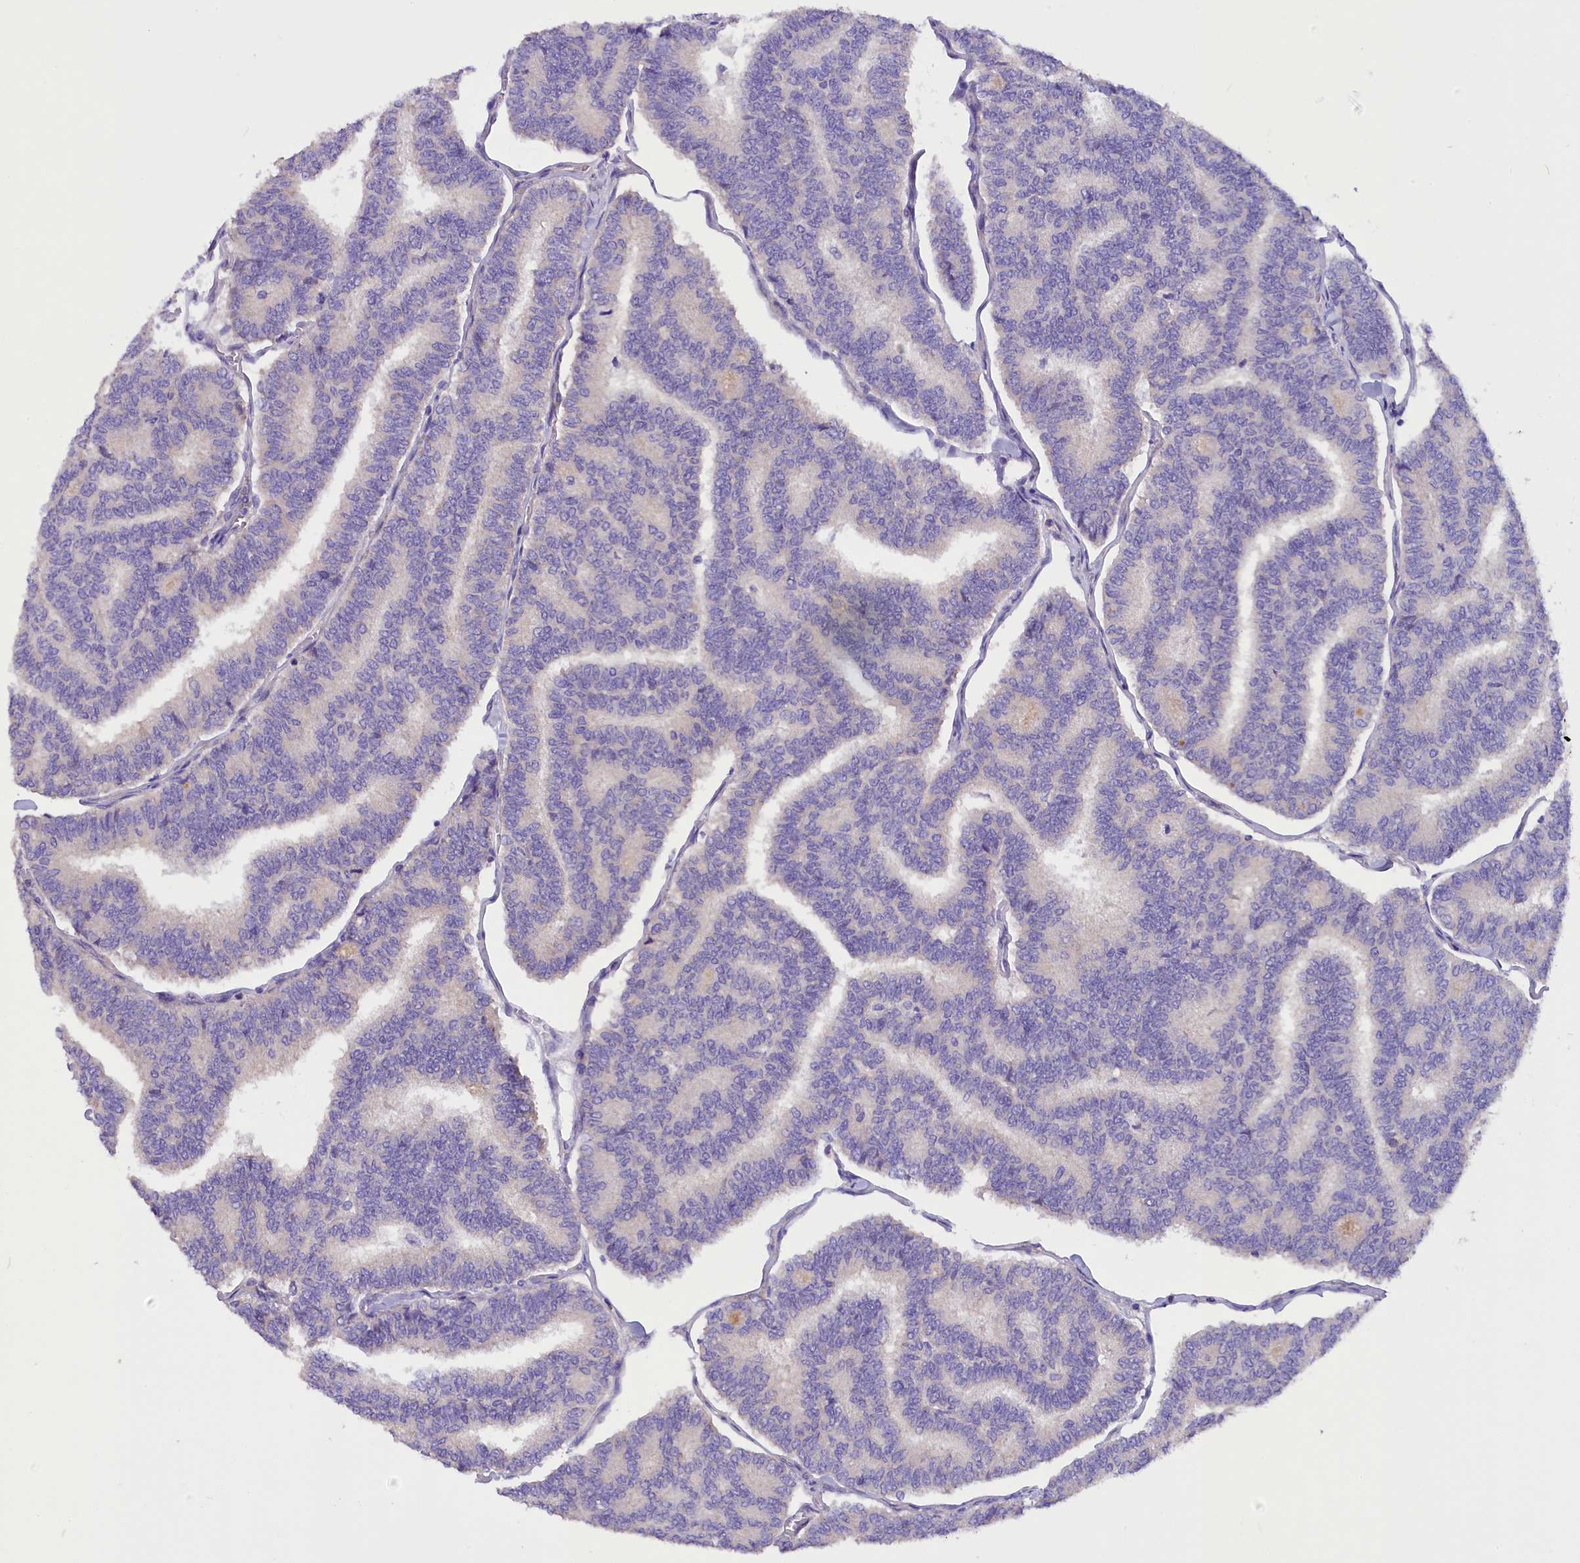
{"staining": {"intensity": "negative", "quantity": "none", "location": "none"}, "tissue": "thyroid cancer", "cell_type": "Tumor cells", "image_type": "cancer", "snomed": [{"axis": "morphology", "description": "Papillary adenocarcinoma, NOS"}, {"axis": "topography", "description": "Thyroid gland"}], "caption": "Protein analysis of thyroid cancer (papillary adenocarcinoma) shows no significant positivity in tumor cells.", "gene": "AP3B2", "patient": {"sex": "female", "age": 35}}